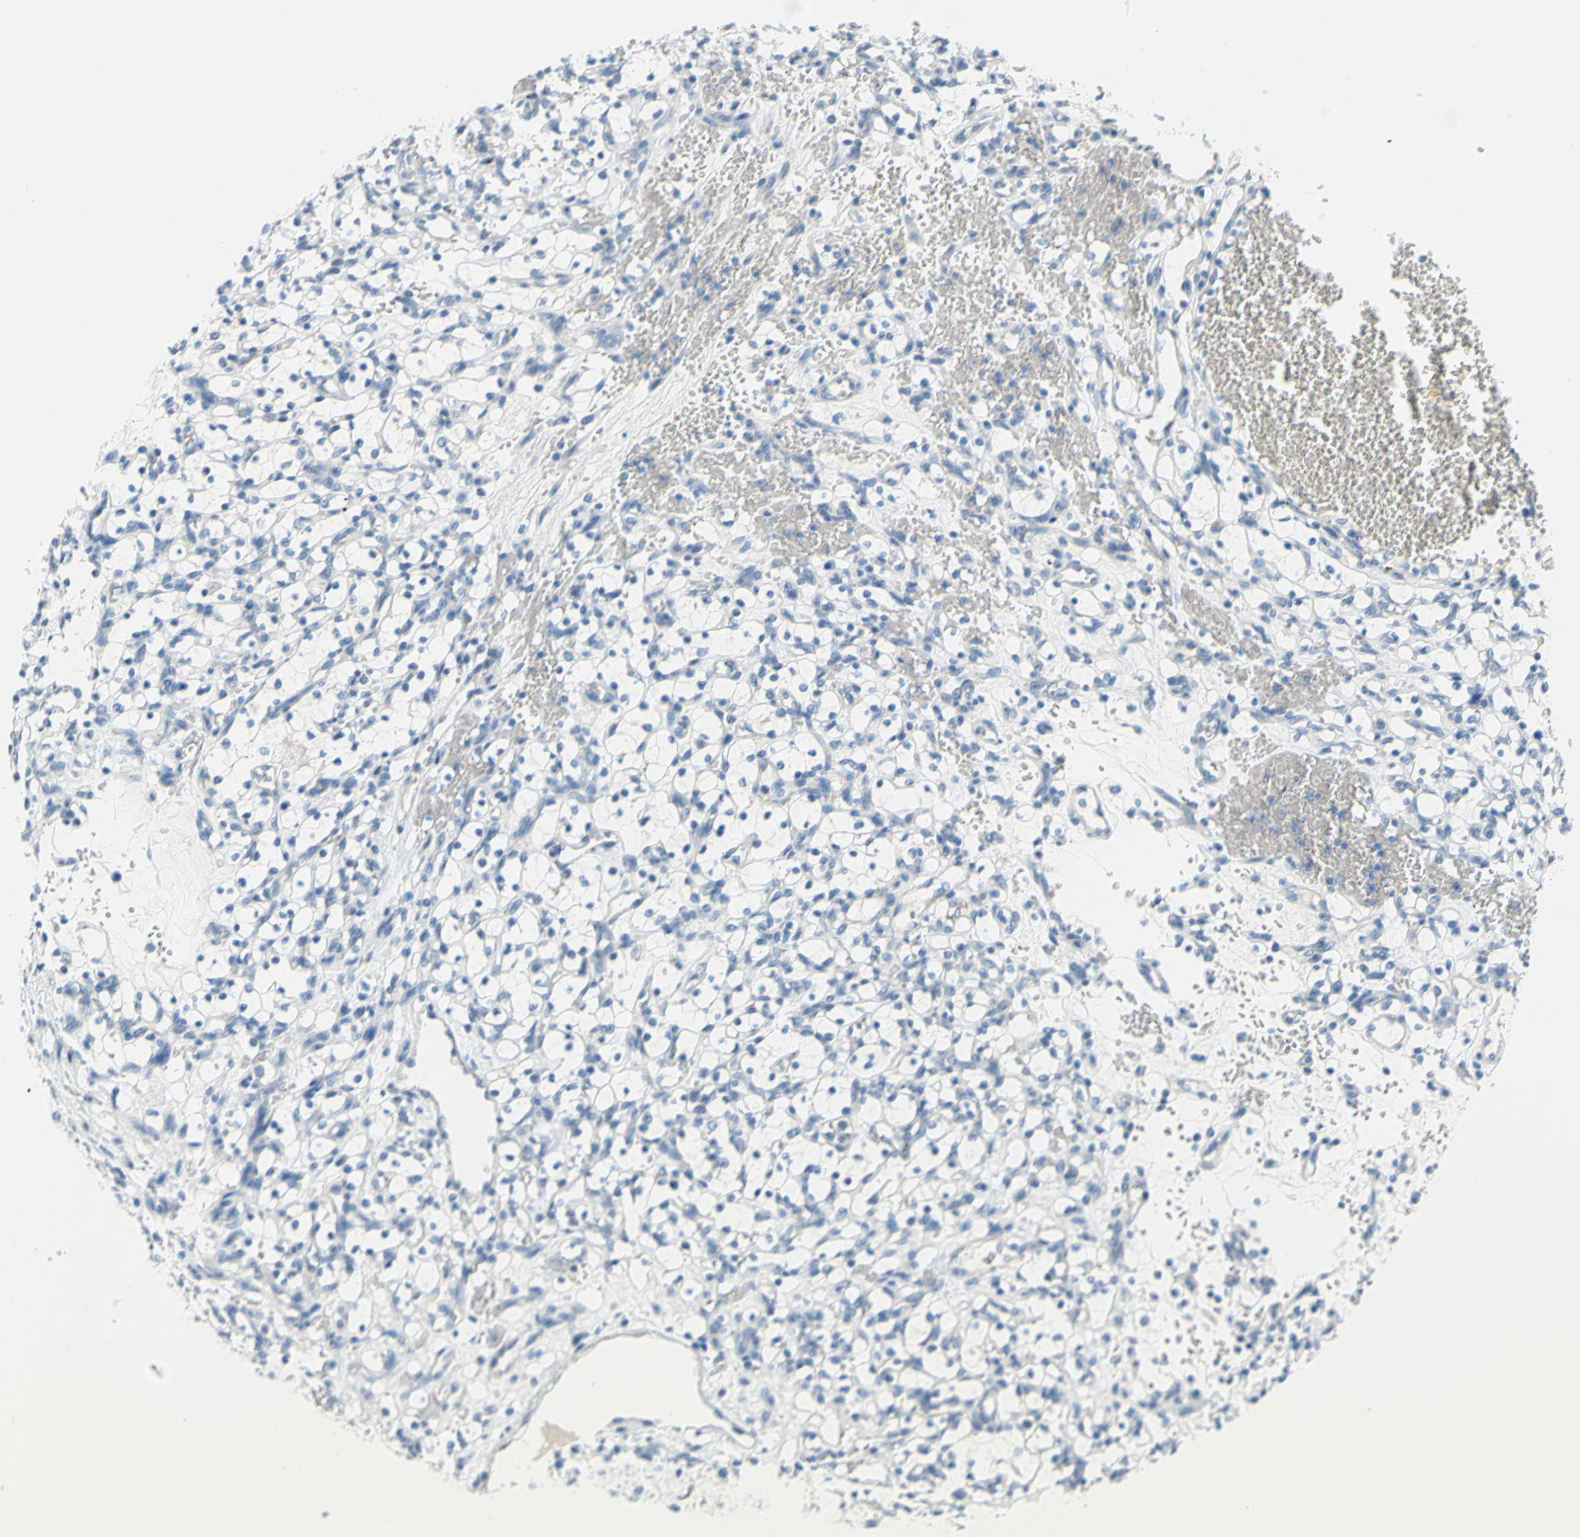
{"staining": {"intensity": "negative", "quantity": "none", "location": "none"}, "tissue": "renal cancer", "cell_type": "Tumor cells", "image_type": "cancer", "snomed": [{"axis": "morphology", "description": "Adenocarcinoma, NOS"}, {"axis": "topography", "description": "Kidney"}], "caption": "Tumor cells are negative for brown protein staining in renal cancer.", "gene": "DCT", "patient": {"sex": "female", "age": 69}}